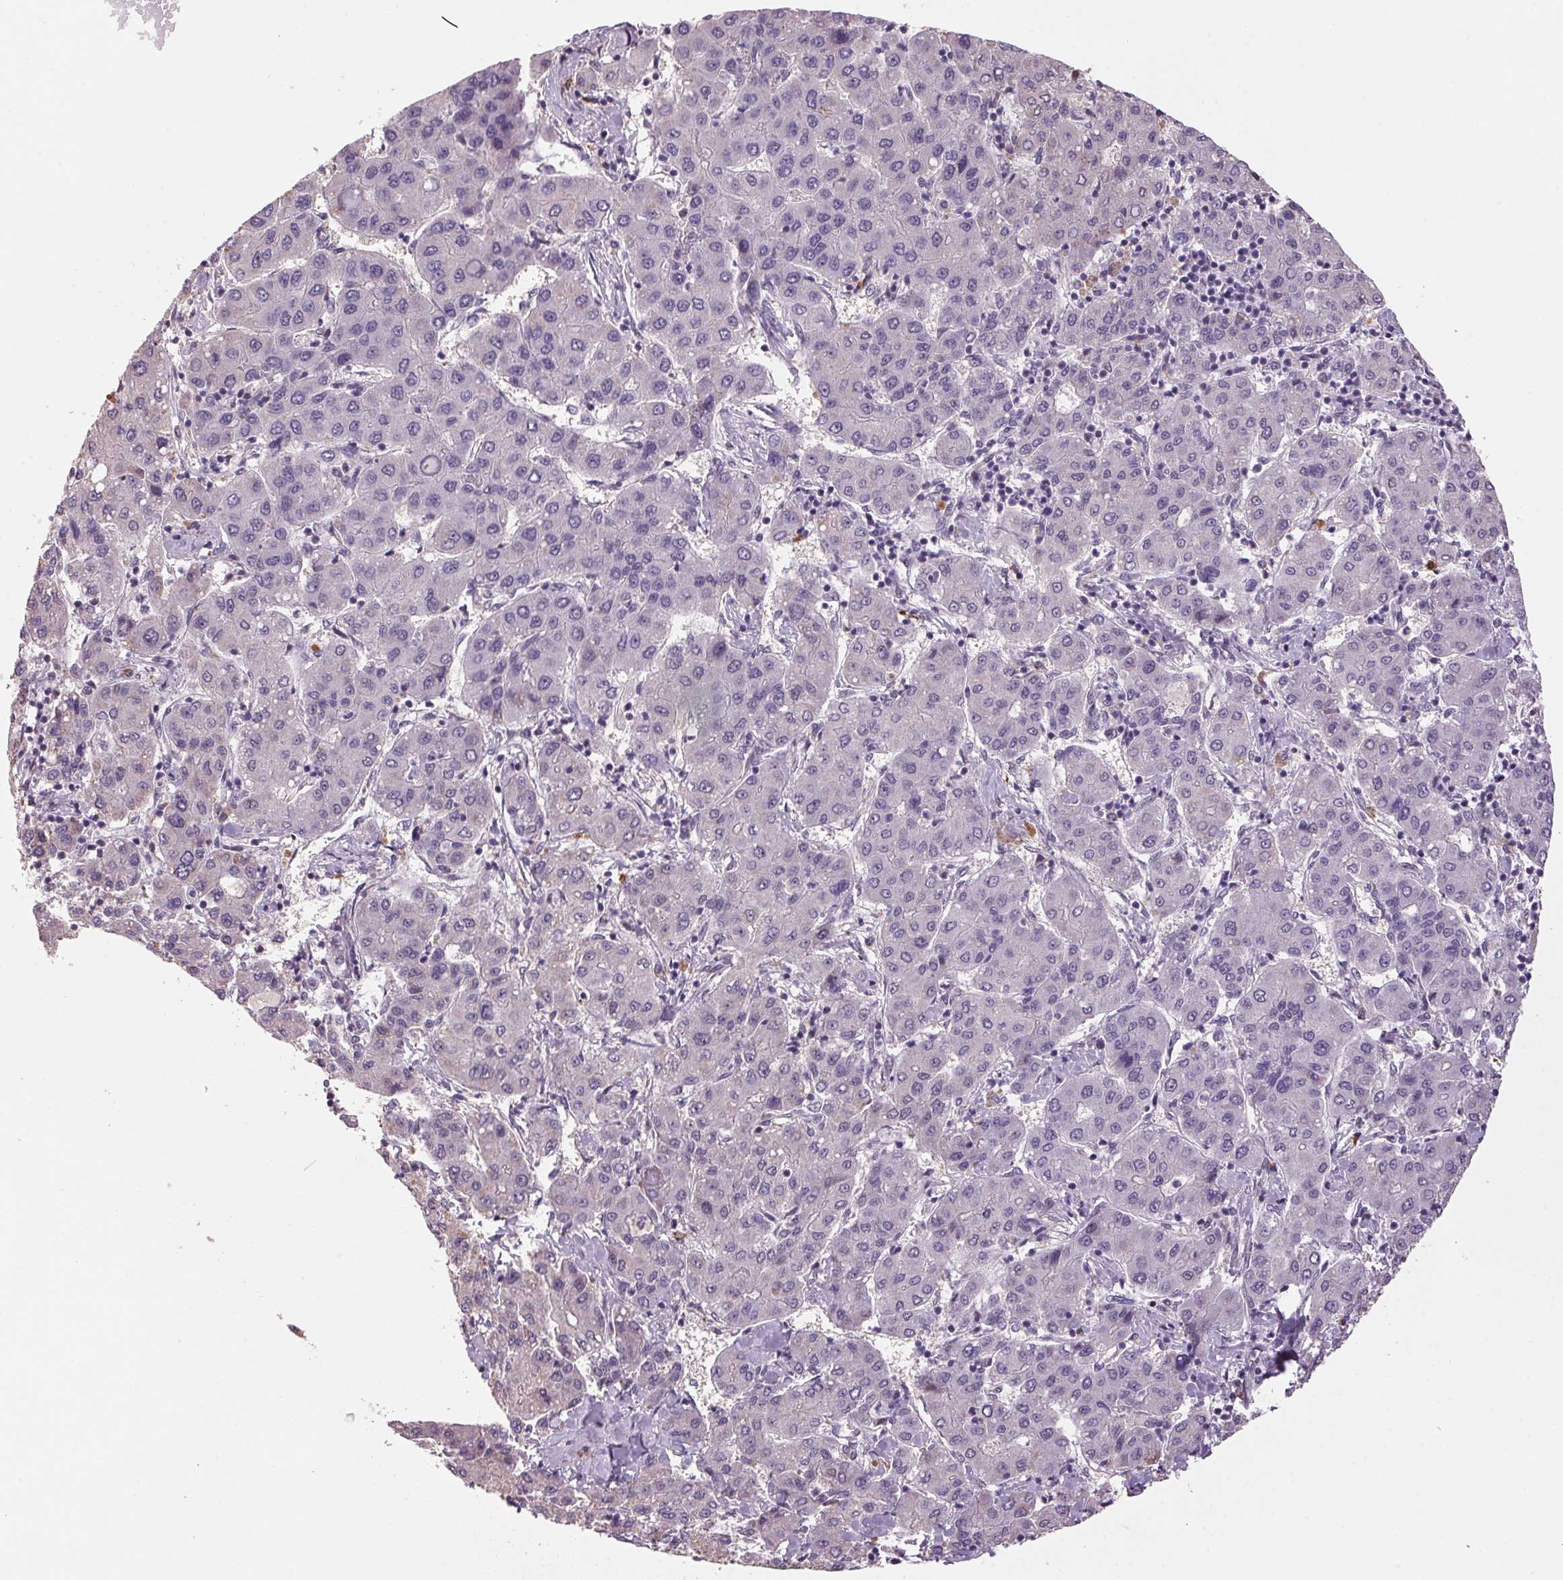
{"staining": {"intensity": "negative", "quantity": "none", "location": "none"}, "tissue": "liver cancer", "cell_type": "Tumor cells", "image_type": "cancer", "snomed": [{"axis": "morphology", "description": "Carcinoma, Hepatocellular, NOS"}, {"axis": "topography", "description": "Liver"}], "caption": "This is a micrograph of immunohistochemistry (IHC) staining of liver cancer, which shows no positivity in tumor cells.", "gene": "ZBTB4", "patient": {"sex": "male", "age": 65}}